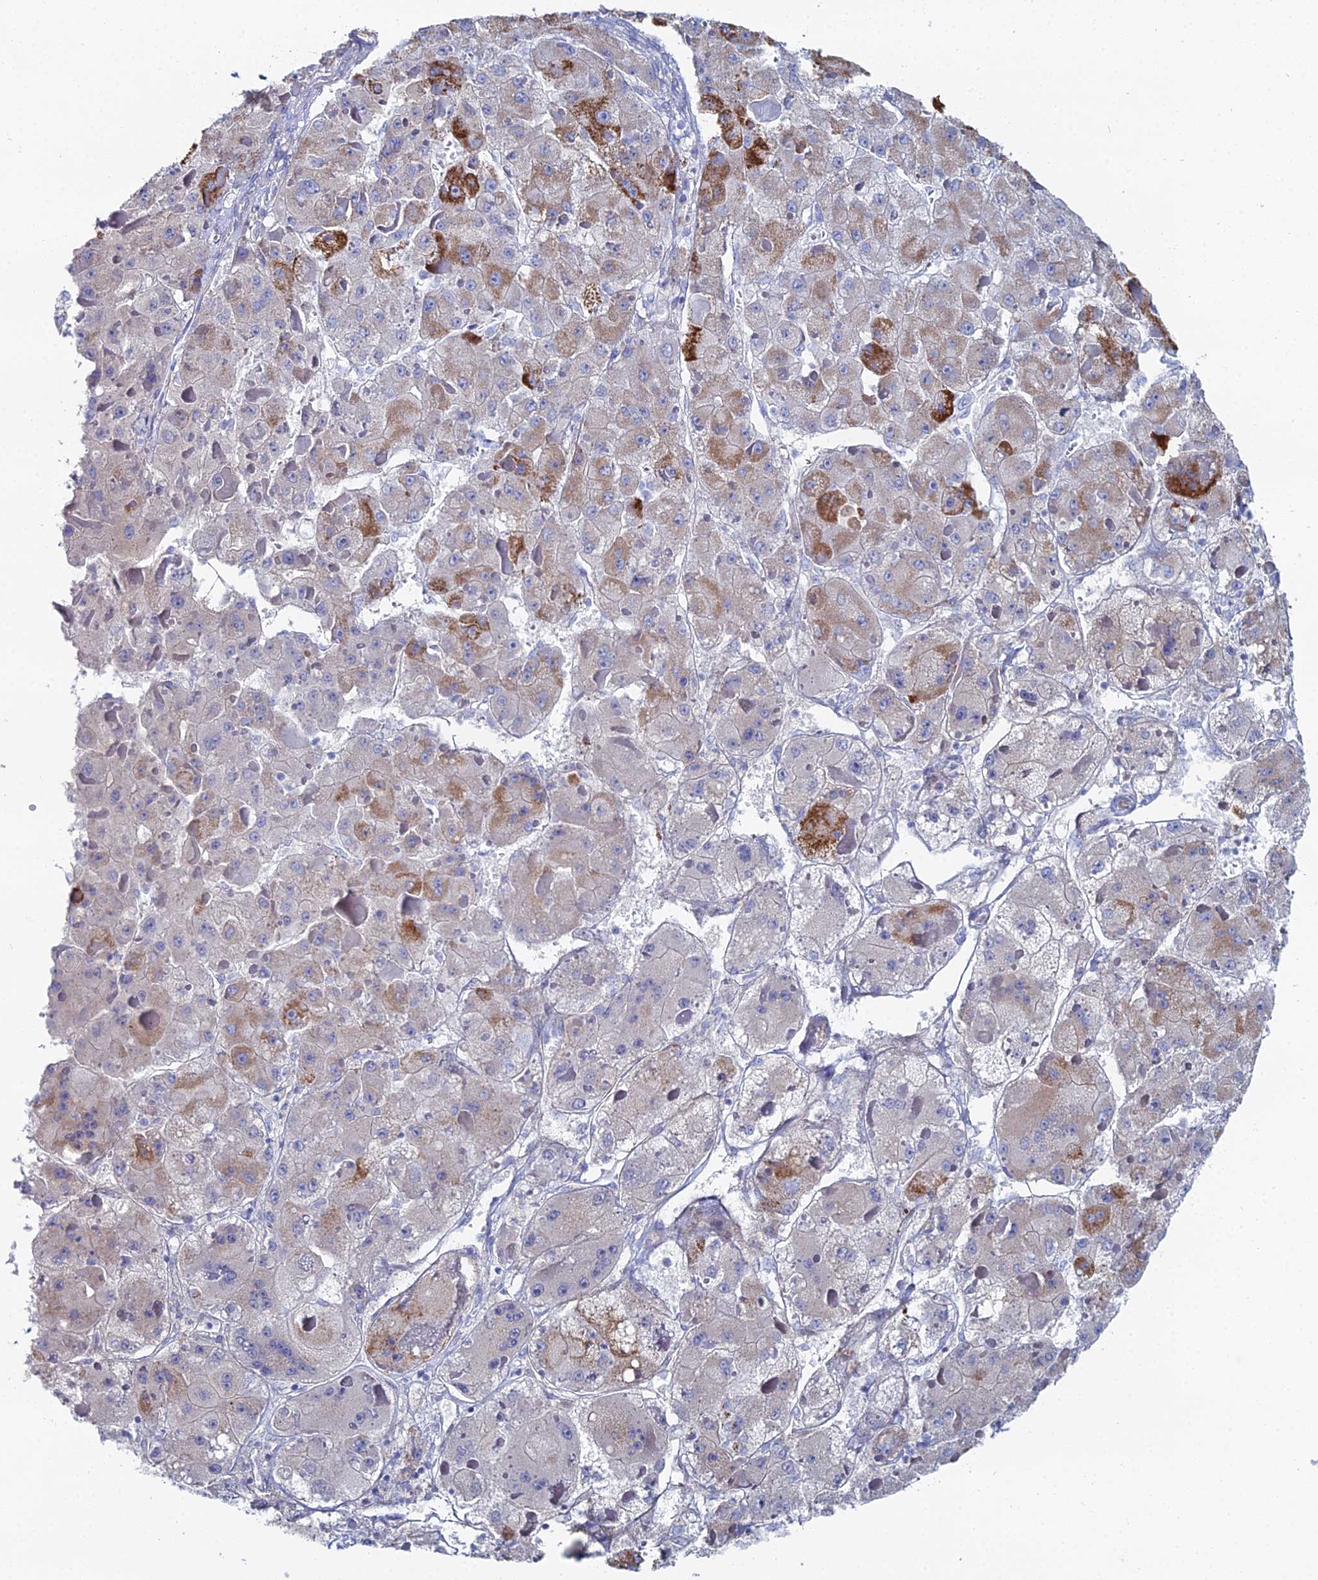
{"staining": {"intensity": "strong", "quantity": "<25%", "location": "cytoplasmic/membranous"}, "tissue": "liver cancer", "cell_type": "Tumor cells", "image_type": "cancer", "snomed": [{"axis": "morphology", "description": "Carcinoma, Hepatocellular, NOS"}, {"axis": "topography", "description": "Liver"}], "caption": "This histopathology image reveals liver cancer stained with IHC to label a protein in brown. The cytoplasmic/membranous of tumor cells show strong positivity for the protein. Nuclei are counter-stained blue.", "gene": "DHX34", "patient": {"sex": "female", "age": 73}}